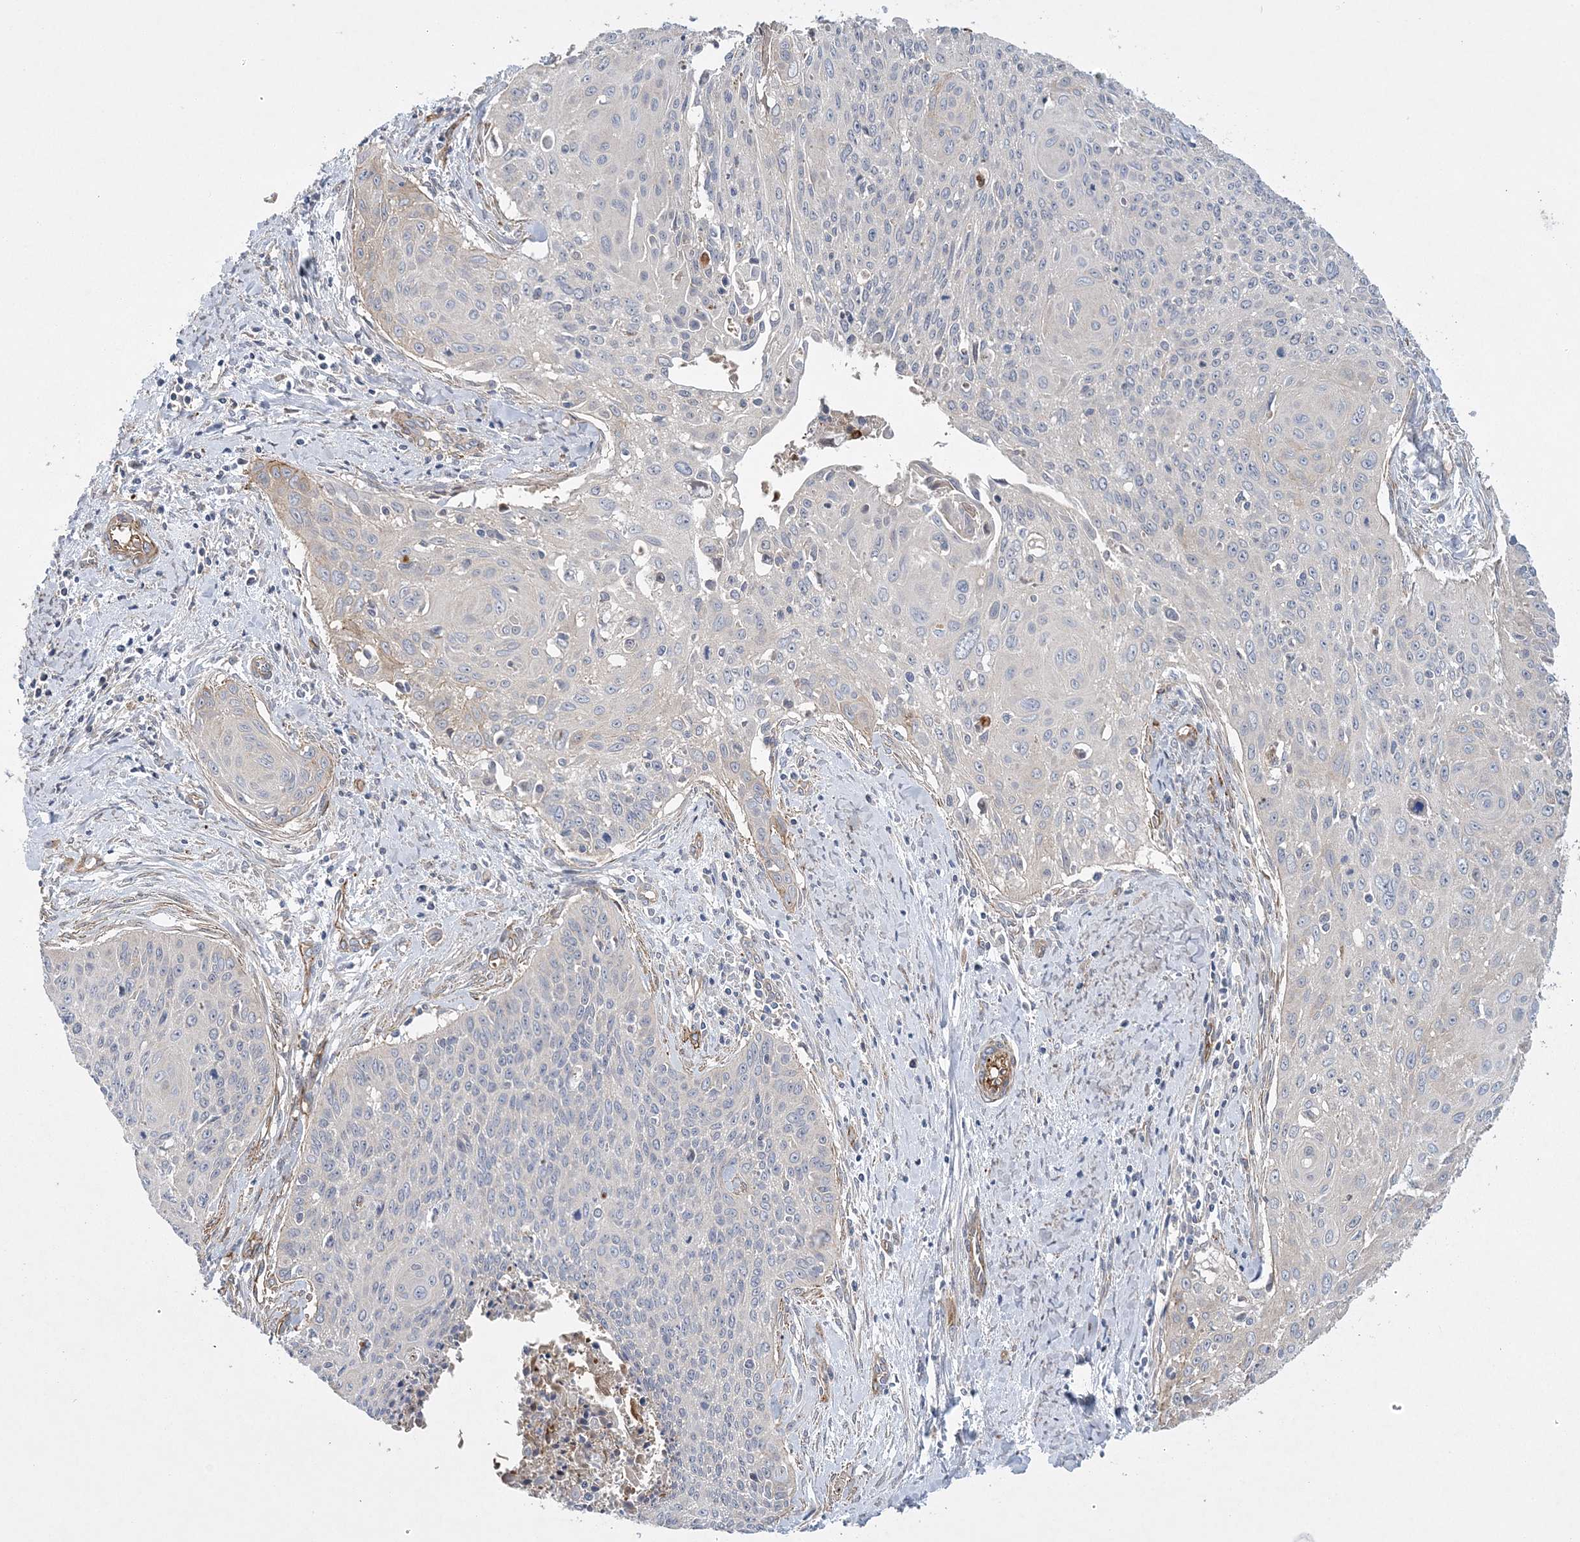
{"staining": {"intensity": "negative", "quantity": "none", "location": "none"}, "tissue": "cervical cancer", "cell_type": "Tumor cells", "image_type": "cancer", "snomed": [{"axis": "morphology", "description": "Squamous cell carcinoma, NOS"}, {"axis": "topography", "description": "Cervix"}], "caption": "The immunohistochemistry (IHC) micrograph has no significant staining in tumor cells of cervical cancer tissue.", "gene": "CALN1", "patient": {"sex": "female", "age": 55}}